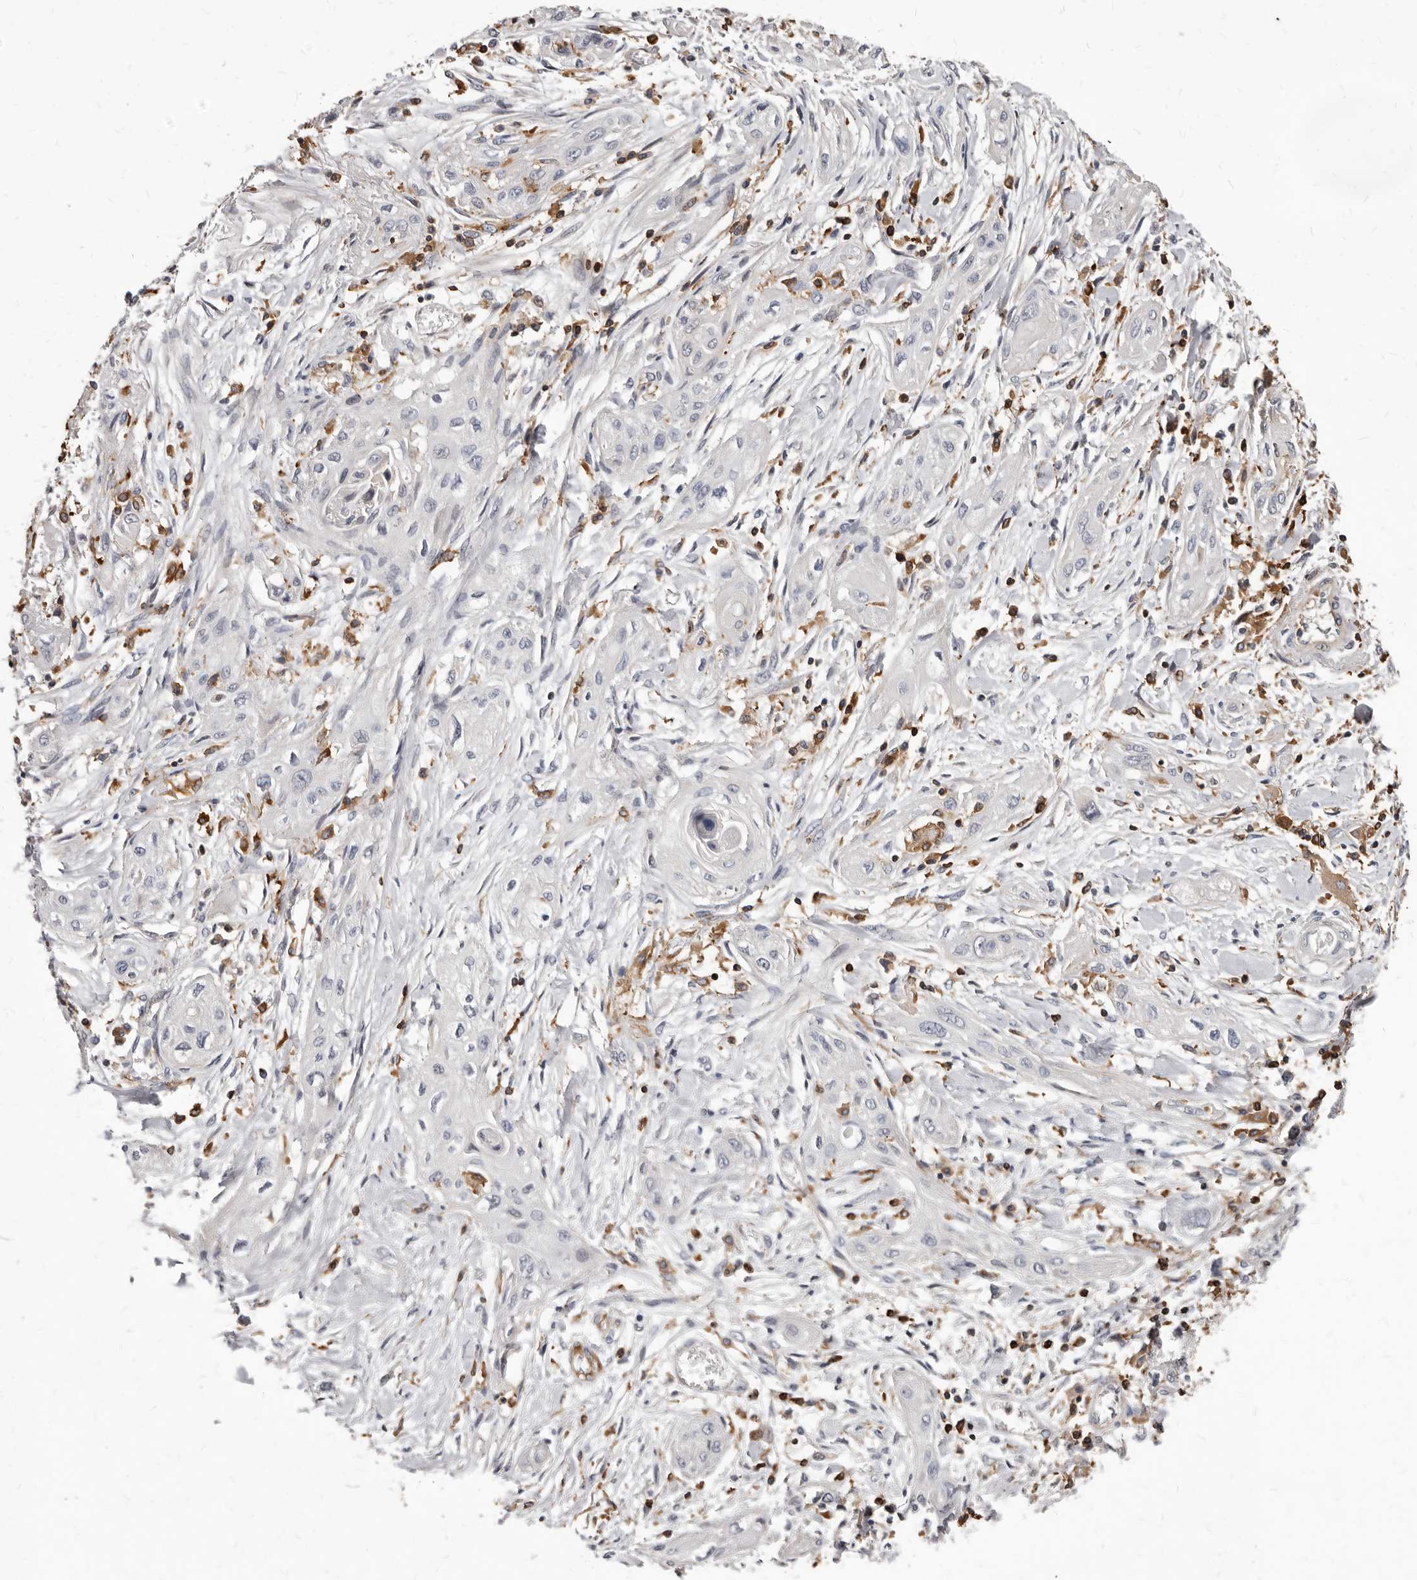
{"staining": {"intensity": "negative", "quantity": "none", "location": "none"}, "tissue": "lung cancer", "cell_type": "Tumor cells", "image_type": "cancer", "snomed": [{"axis": "morphology", "description": "Squamous cell carcinoma, NOS"}, {"axis": "topography", "description": "Lung"}], "caption": "Micrograph shows no protein staining in tumor cells of lung squamous cell carcinoma tissue.", "gene": "NIBAN1", "patient": {"sex": "female", "age": 47}}